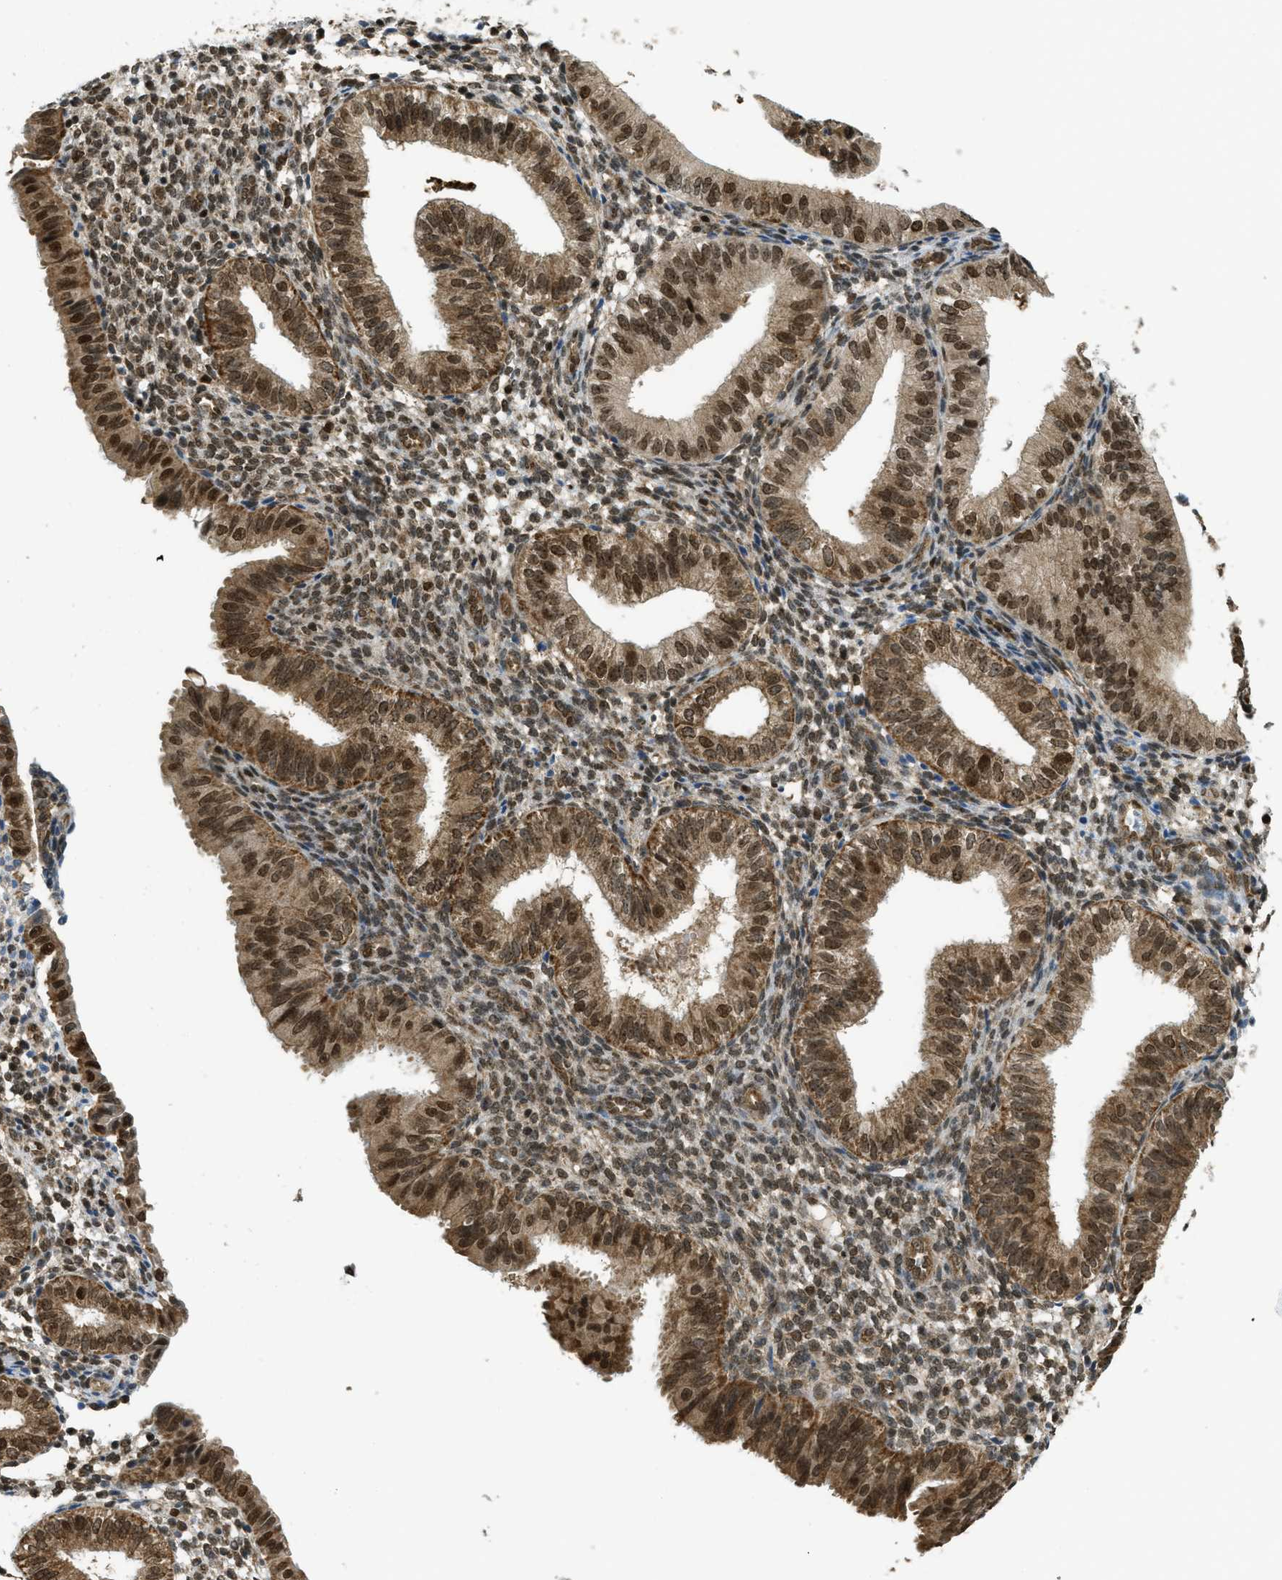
{"staining": {"intensity": "moderate", "quantity": "25%-75%", "location": "nuclear"}, "tissue": "endometrium", "cell_type": "Cells in endometrial stroma", "image_type": "normal", "snomed": [{"axis": "morphology", "description": "Normal tissue, NOS"}, {"axis": "topography", "description": "Endometrium"}], "caption": "DAB (3,3'-diaminobenzidine) immunohistochemical staining of normal human endometrium displays moderate nuclear protein positivity in approximately 25%-75% of cells in endometrial stroma.", "gene": "TNPO1", "patient": {"sex": "female", "age": 39}}